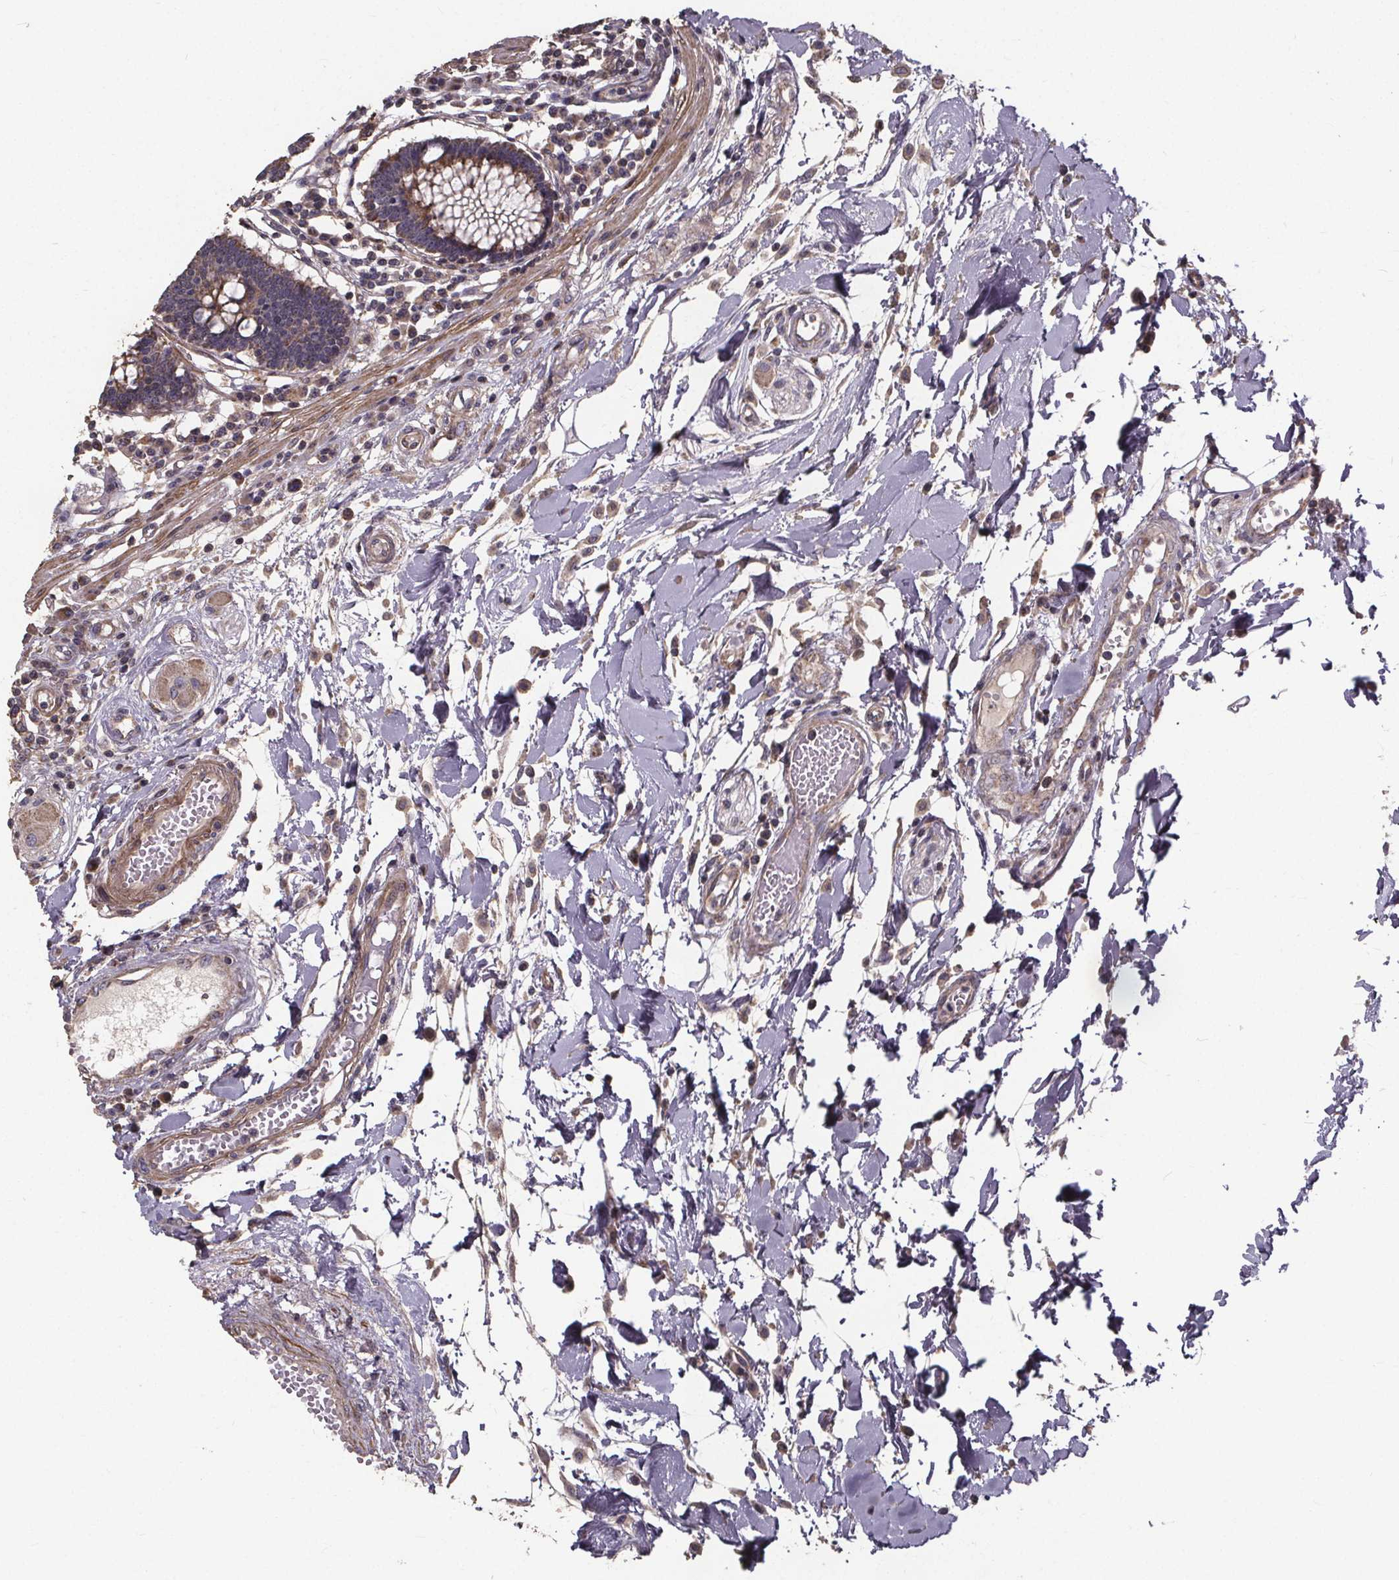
{"staining": {"intensity": "moderate", "quantity": "25%-75%", "location": "cytoplasmic/membranous"}, "tissue": "colon", "cell_type": "Endothelial cells", "image_type": "normal", "snomed": [{"axis": "morphology", "description": "Normal tissue, NOS"}, {"axis": "morphology", "description": "Adenocarcinoma, NOS"}, {"axis": "topography", "description": "Colon"}], "caption": "Immunohistochemical staining of normal colon displays moderate cytoplasmic/membranous protein positivity in approximately 25%-75% of endothelial cells. (Brightfield microscopy of DAB IHC at high magnification).", "gene": "YME1L1", "patient": {"sex": "male", "age": 83}}